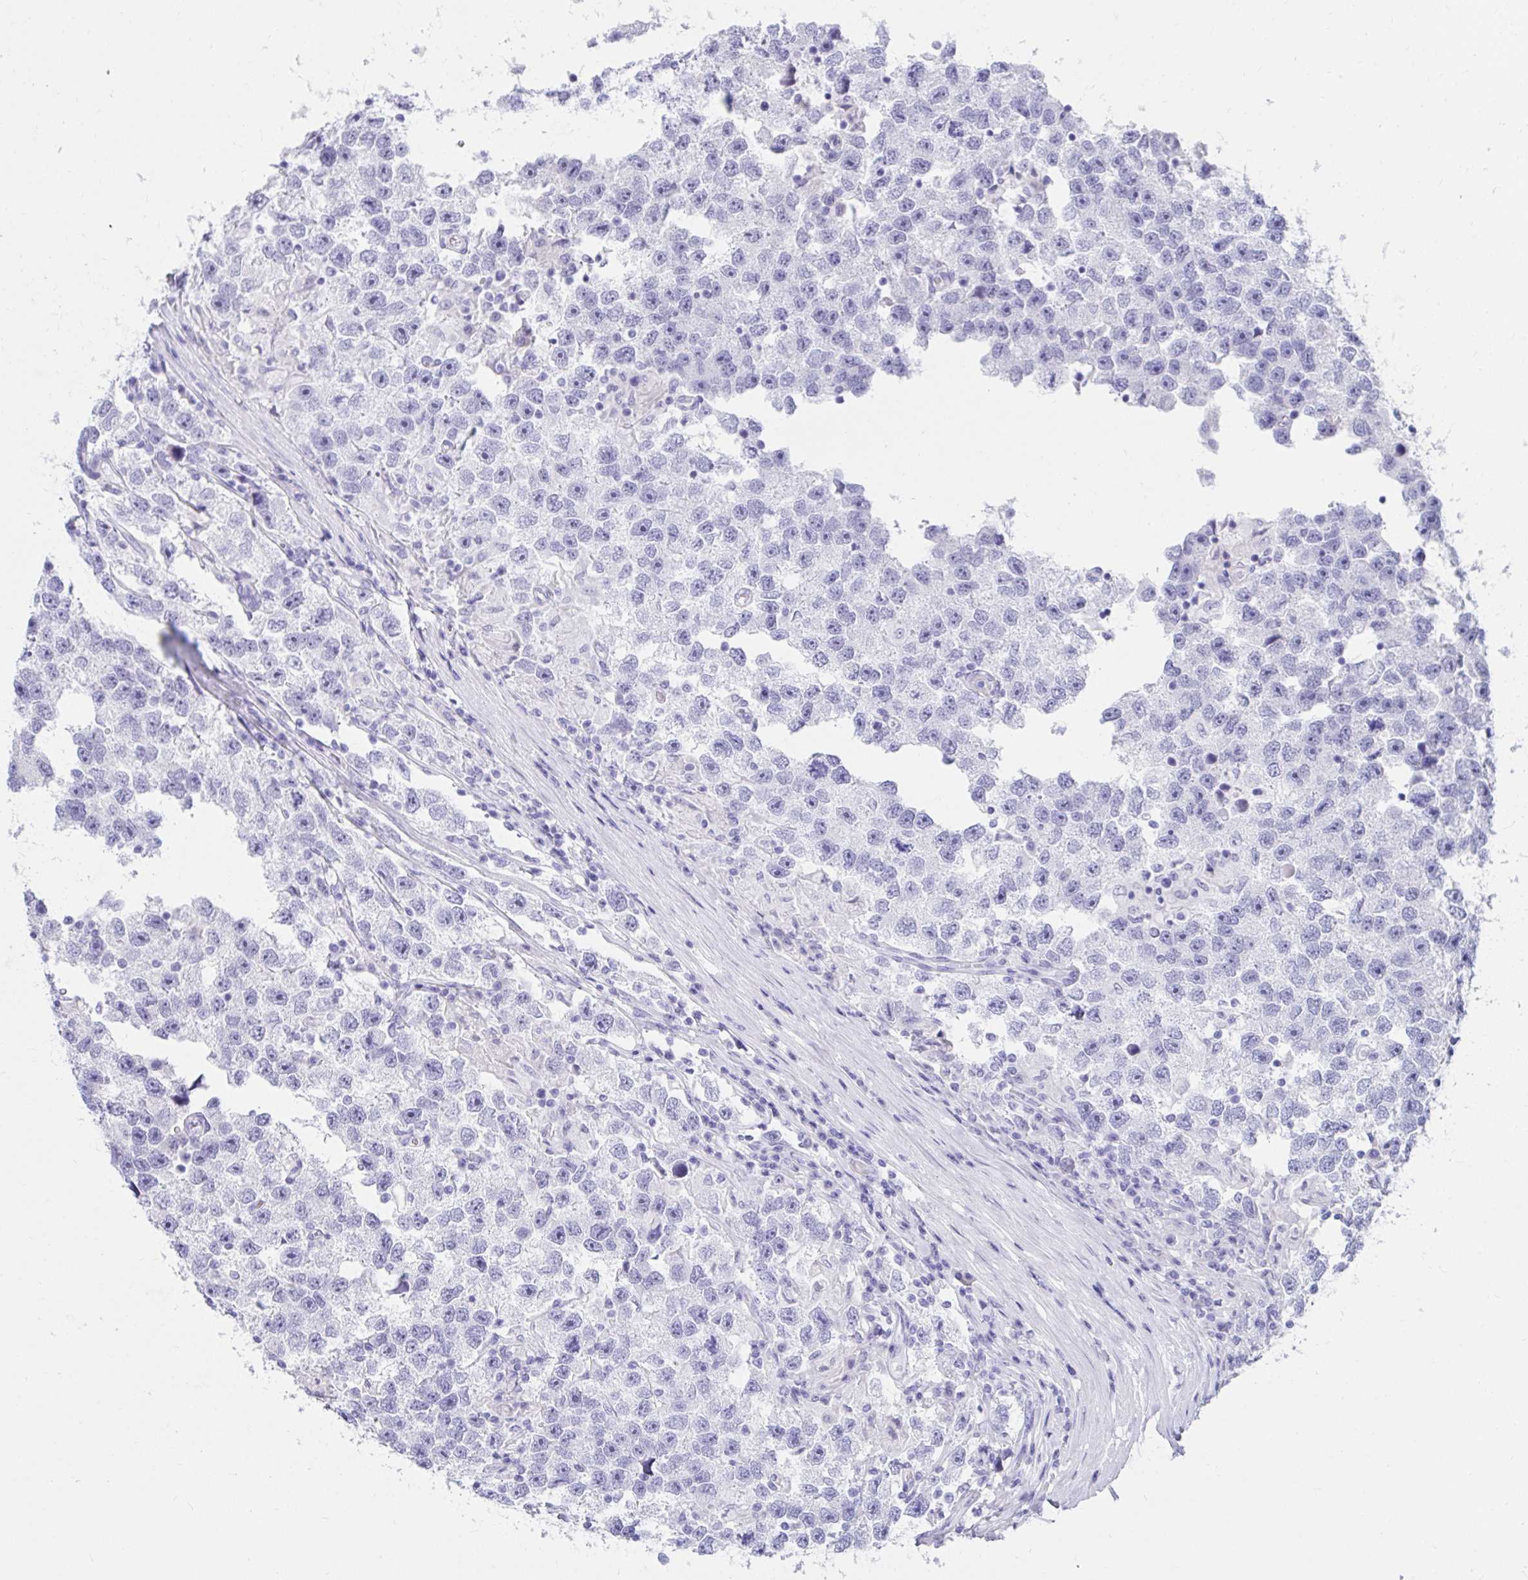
{"staining": {"intensity": "negative", "quantity": "none", "location": "none"}, "tissue": "testis cancer", "cell_type": "Tumor cells", "image_type": "cancer", "snomed": [{"axis": "morphology", "description": "Seminoma, NOS"}, {"axis": "topography", "description": "Testis"}], "caption": "DAB (3,3'-diaminobenzidine) immunohistochemical staining of human testis seminoma exhibits no significant expression in tumor cells. Nuclei are stained in blue.", "gene": "DPEP3", "patient": {"sex": "male", "age": 26}}